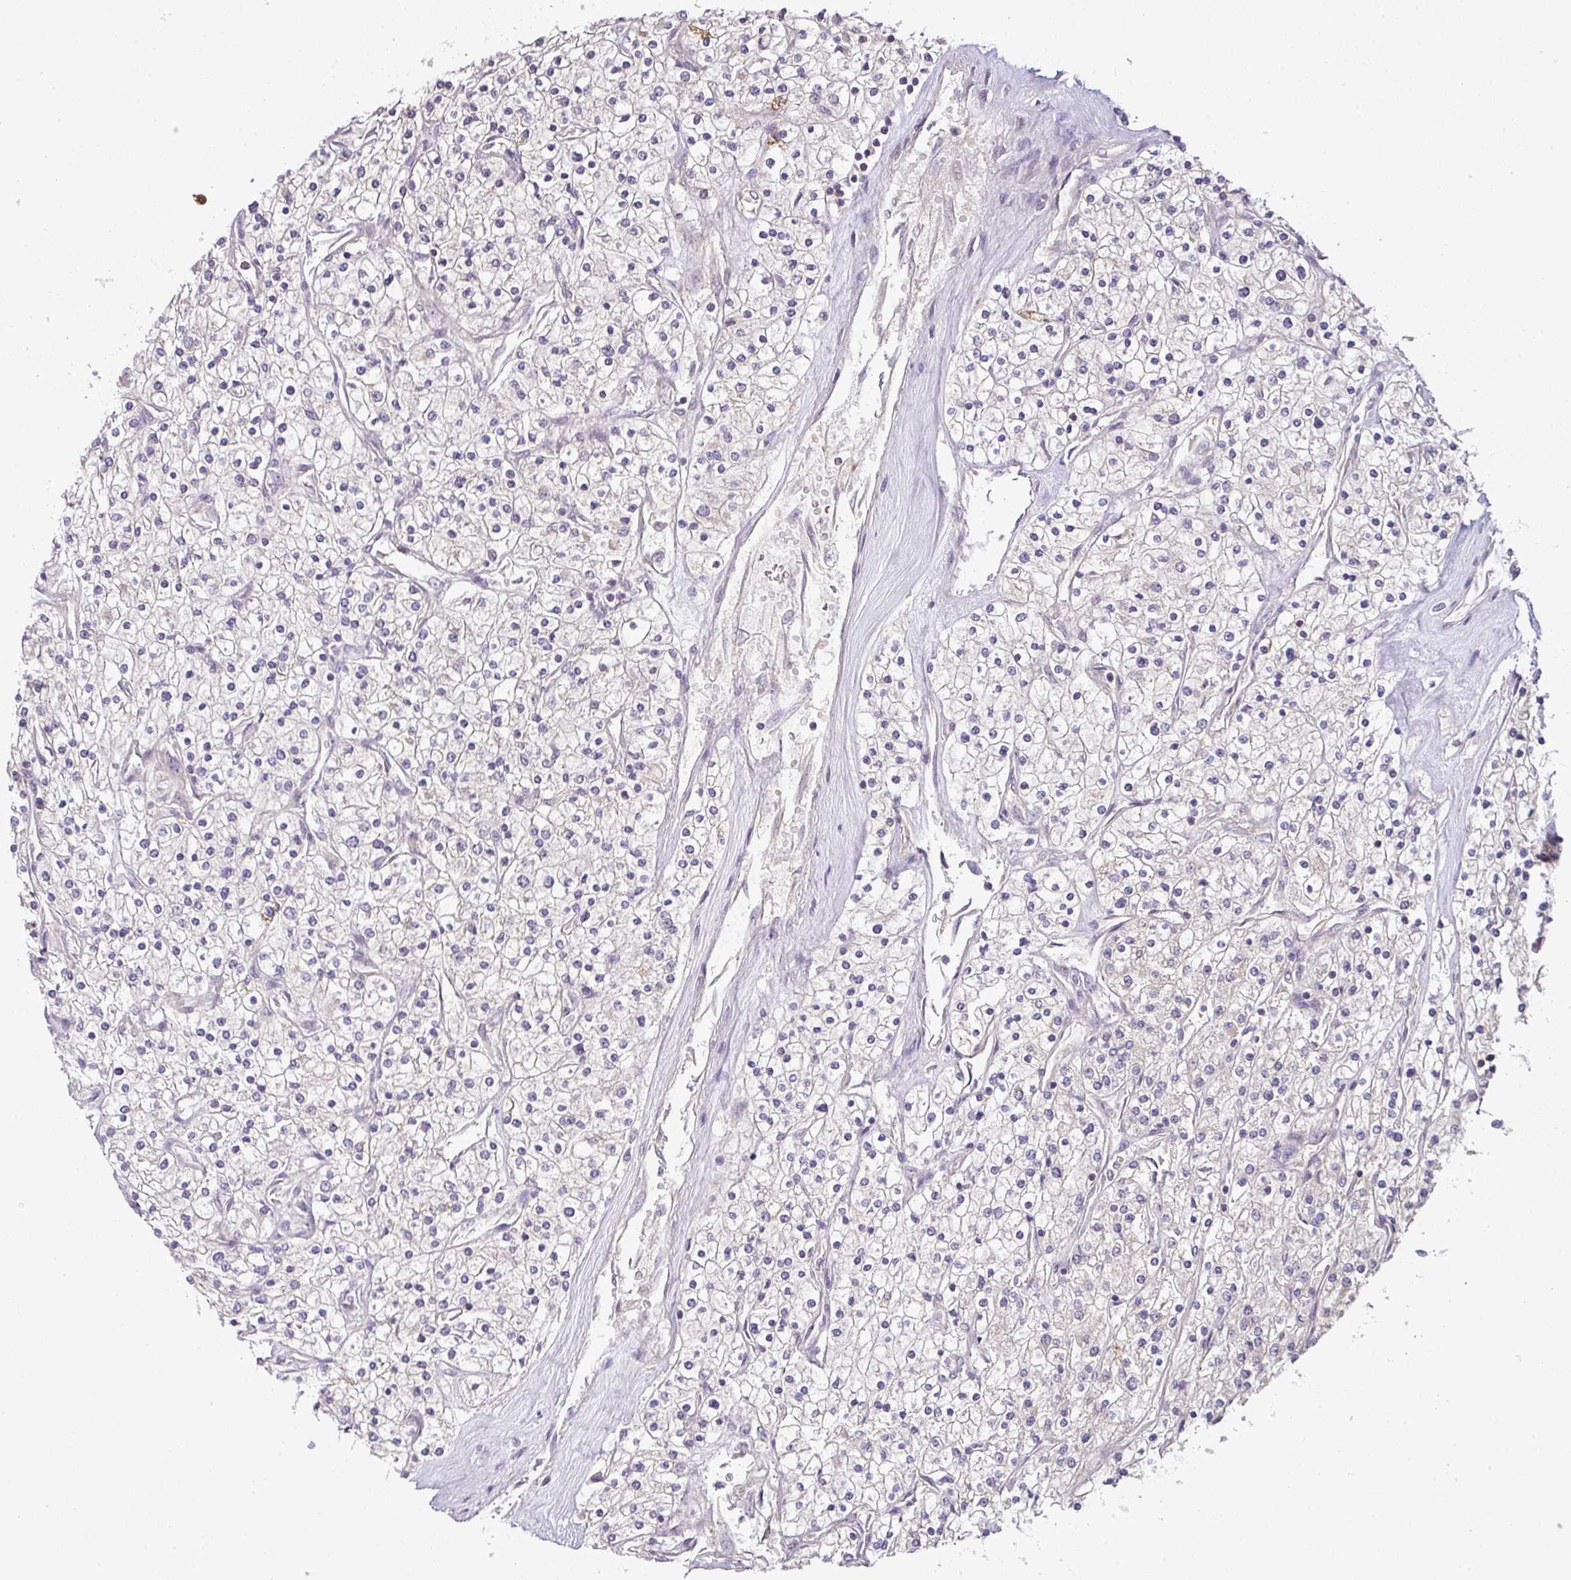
{"staining": {"intensity": "negative", "quantity": "none", "location": "none"}, "tissue": "renal cancer", "cell_type": "Tumor cells", "image_type": "cancer", "snomed": [{"axis": "morphology", "description": "Adenocarcinoma, NOS"}, {"axis": "topography", "description": "Kidney"}], "caption": "Renal cancer (adenocarcinoma) was stained to show a protein in brown. There is no significant expression in tumor cells.", "gene": "TCL1B", "patient": {"sex": "male", "age": 80}}